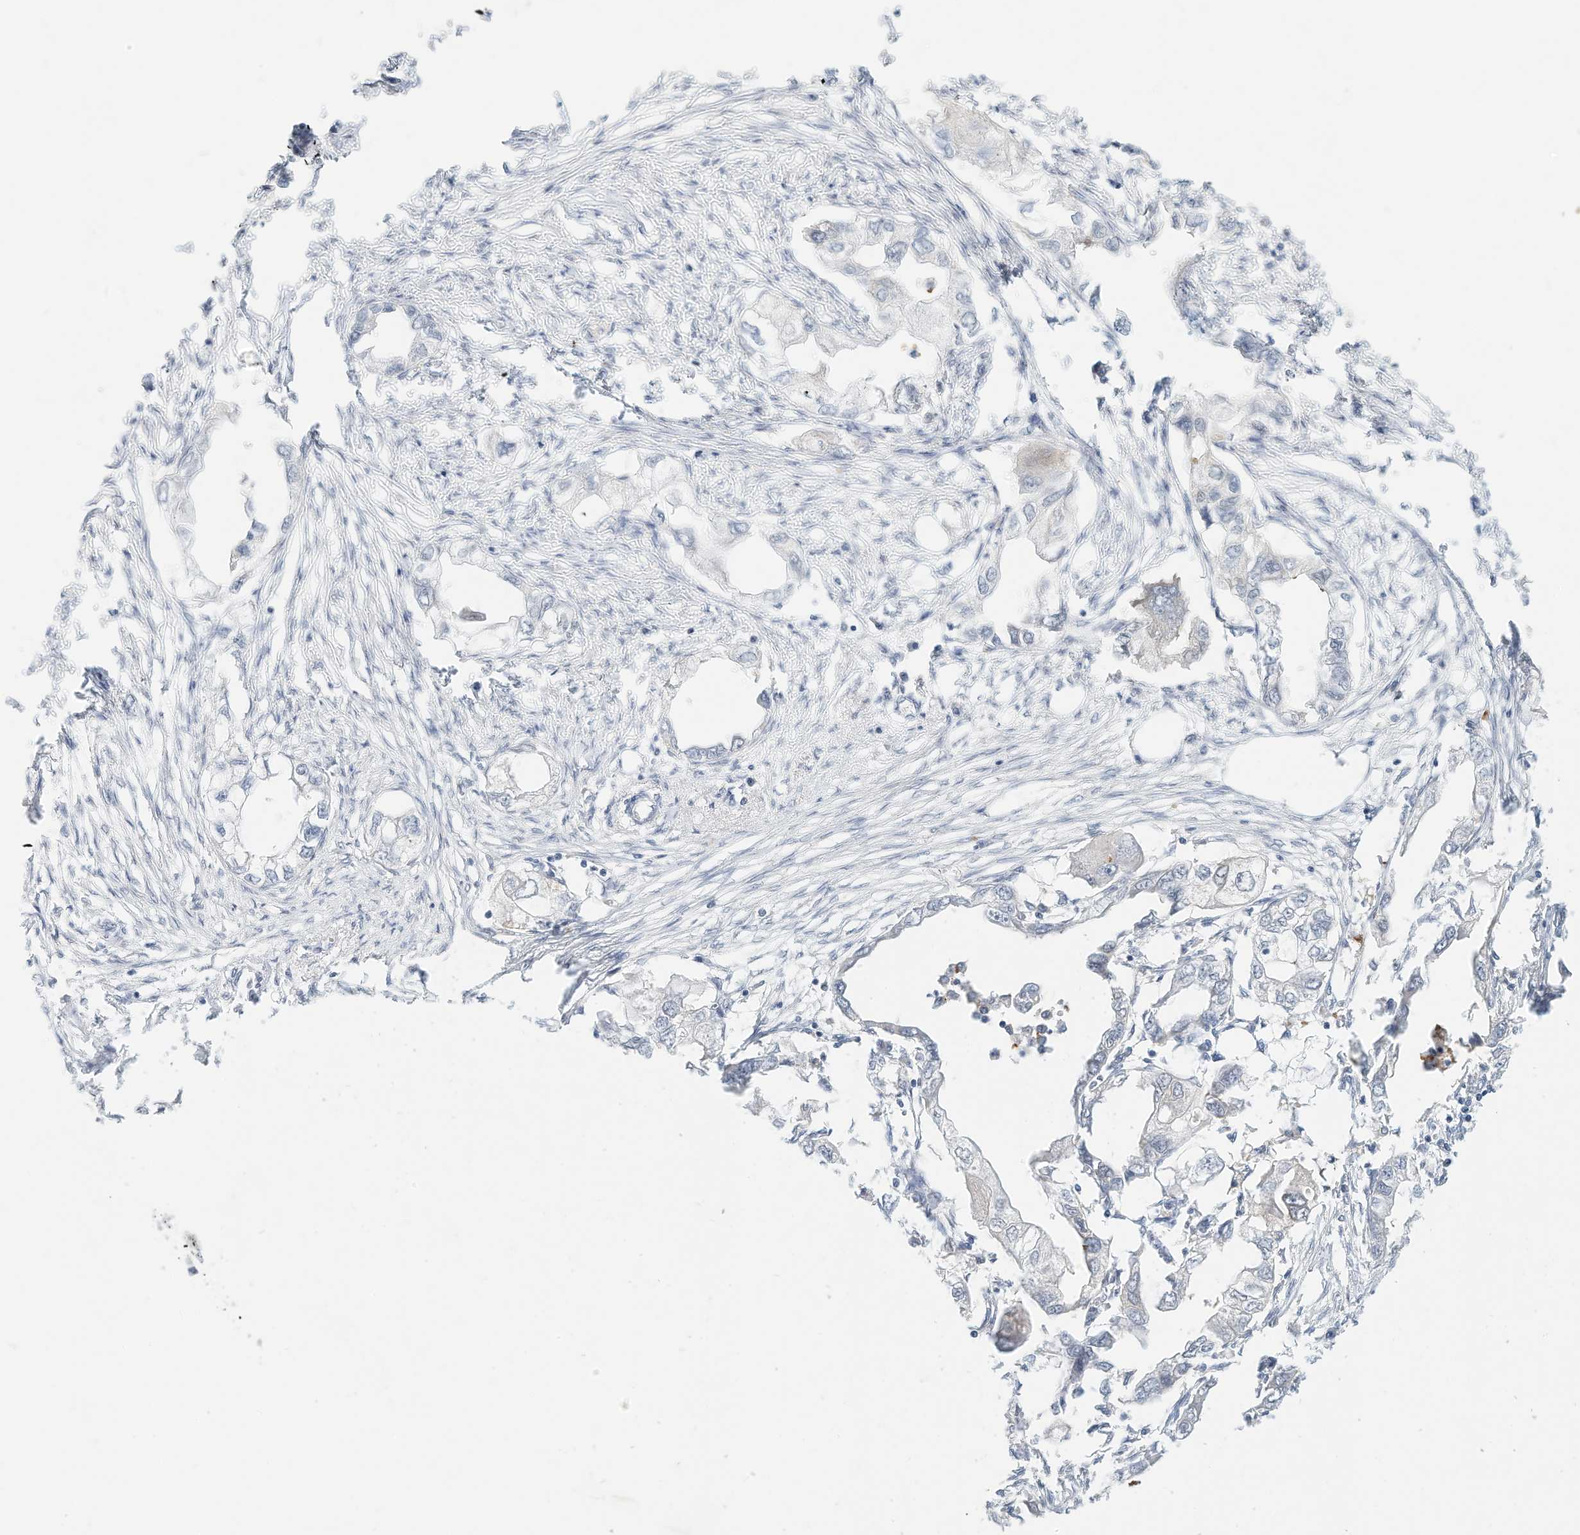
{"staining": {"intensity": "negative", "quantity": "none", "location": "none"}, "tissue": "endometrial cancer", "cell_type": "Tumor cells", "image_type": "cancer", "snomed": [{"axis": "morphology", "description": "Adenocarcinoma, NOS"}, {"axis": "morphology", "description": "Adenocarcinoma, metastatic, NOS"}, {"axis": "topography", "description": "Adipose tissue"}, {"axis": "topography", "description": "Endometrium"}], "caption": "Tumor cells are negative for brown protein staining in endometrial adenocarcinoma.", "gene": "OGT", "patient": {"sex": "female", "age": 67}}